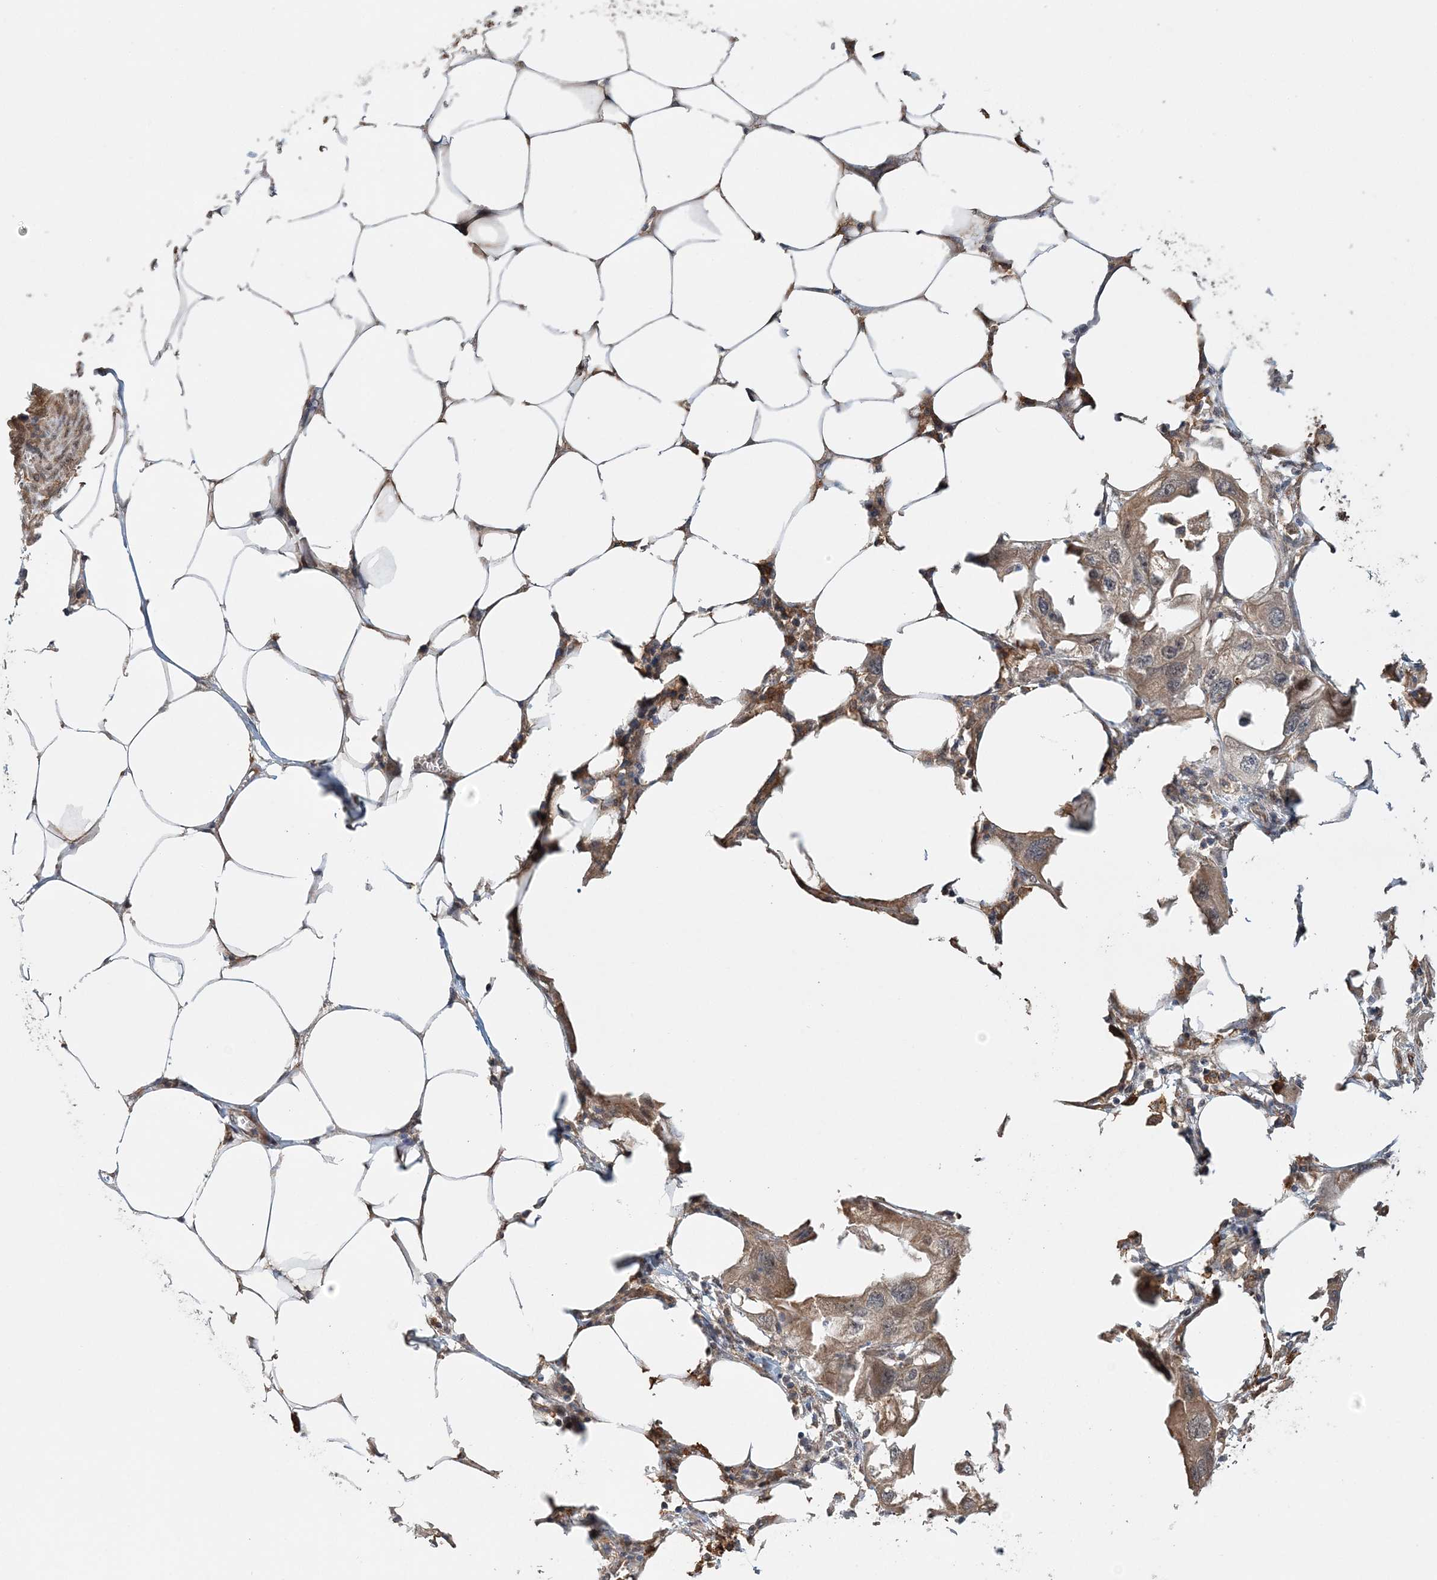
{"staining": {"intensity": "weak", "quantity": ">75%", "location": "cytoplasmic/membranous"}, "tissue": "endometrial cancer", "cell_type": "Tumor cells", "image_type": "cancer", "snomed": [{"axis": "morphology", "description": "Adenocarcinoma, NOS"}, {"axis": "morphology", "description": "Adenocarcinoma, metastatic, NOS"}, {"axis": "topography", "description": "Adipose tissue"}, {"axis": "topography", "description": "Endometrium"}], "caption": "Protein staining of metastatic adenocarcinoma (endometrial) tissue reveals weak cytoplasmic/membranous positivity in approximately >75% of tumor cells.", "gene": "UBTD2", "patient": {"sex": "female", "age": 67}}